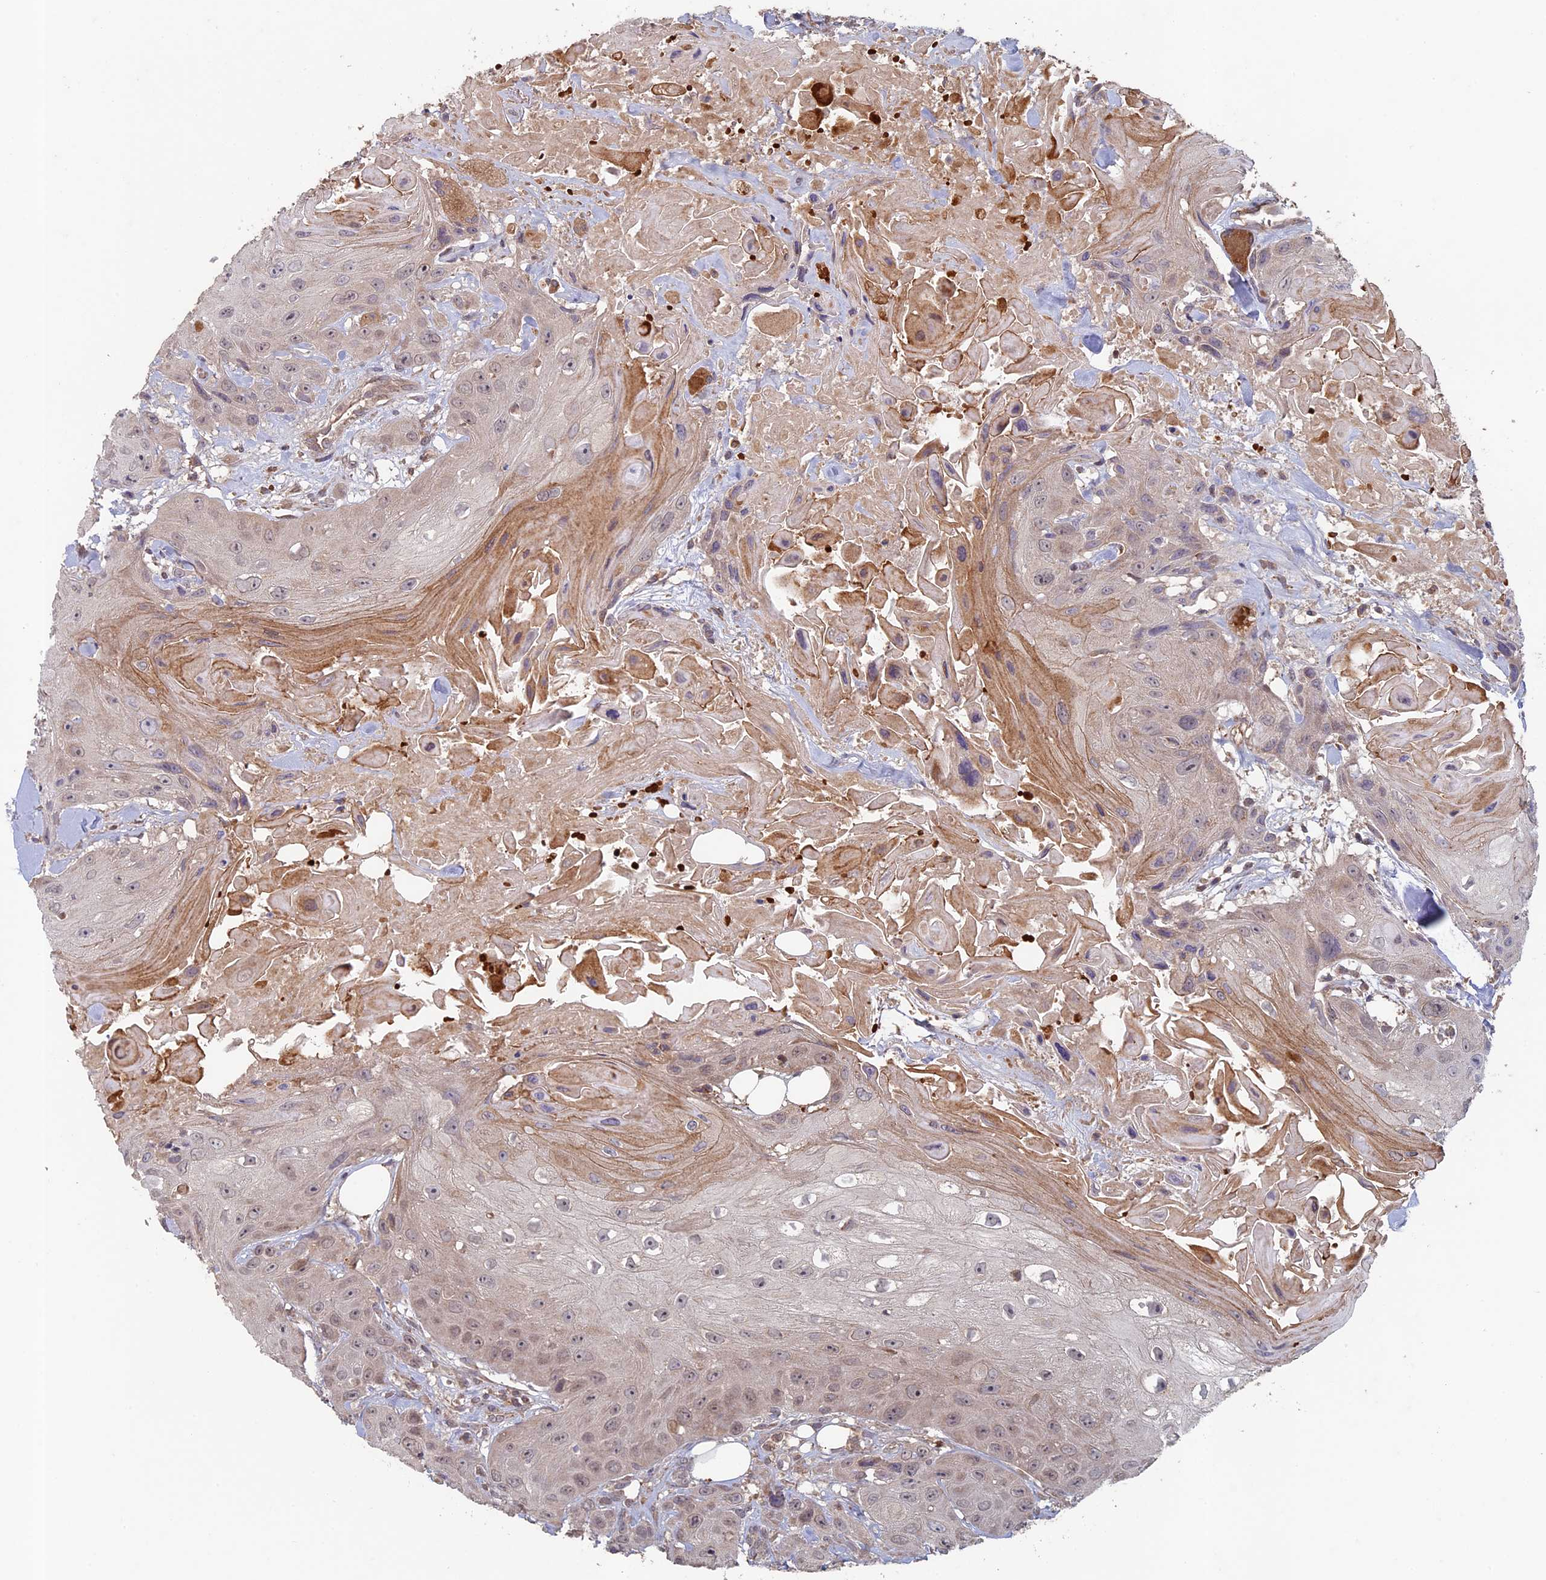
{"staining": {"intensity": "weak", "quantity": "25%-75%", "location": "cytoplasmic/membranous,nuclear"}, "tissue": "head and neck cancer", "cell_type": "Tumor cells", "image_type": "cancer", "snomed": [{"axis": "morphology", "description": "Squamous cell carcinoma, NOS"}, {"axis": "topography", "description": "Head-Neck"}], "caption": "Human head and neck squamous cell carcinoma stained for a protein (brown) reveals weak cytoplasmic/membranous and nuclear positive positivity in about 25%-75% of tumor cells.", "gene": "RCCD1", "patient": {"sex": "male", "age": 81}}